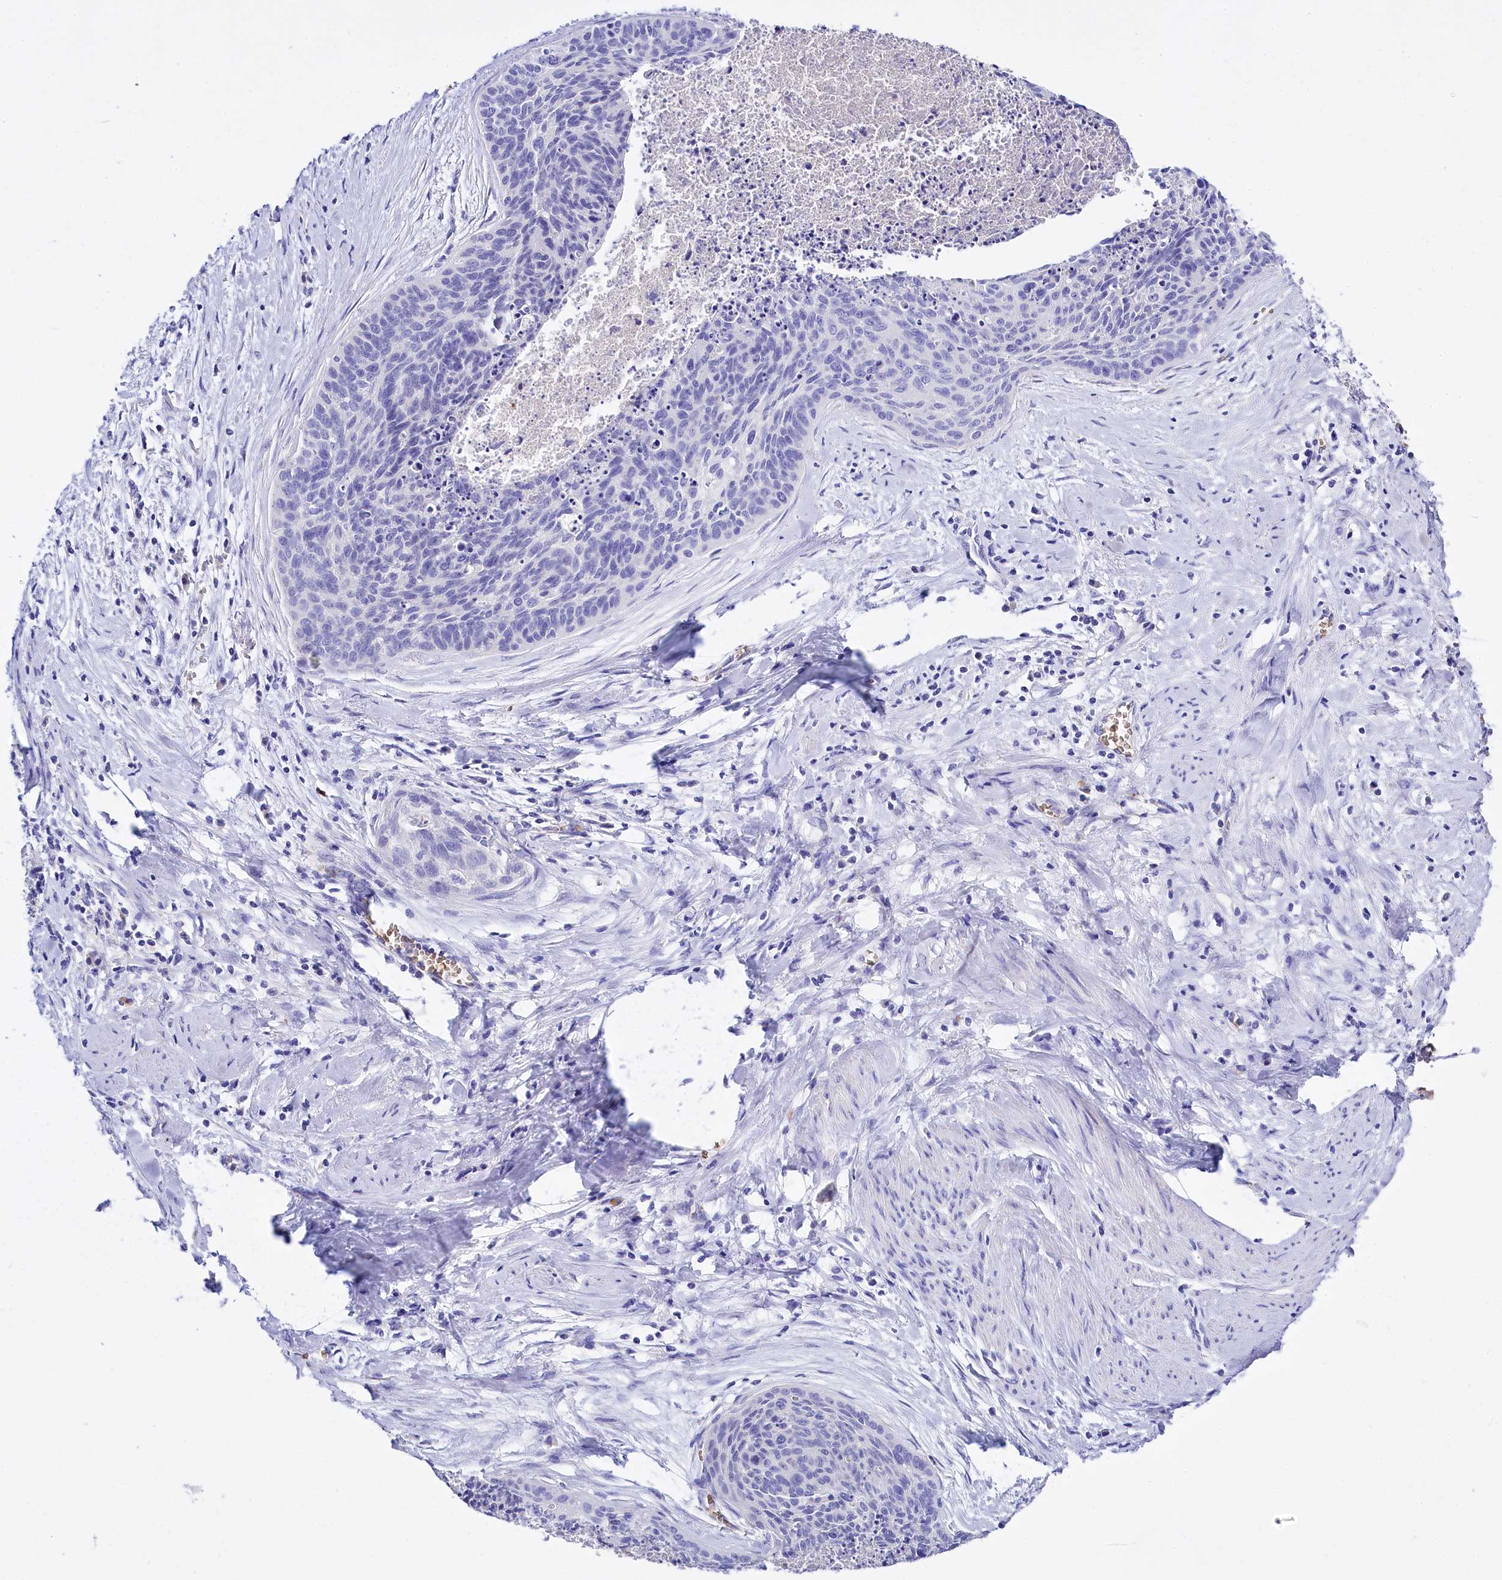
{"staining": {"intensity": "negative", "quantity": "none", "location": "none"}, "tissue": "cervical cancer", "cell_type": "Tumor cells", "image_type": "cancer", "snomed": [{"axis": "morphology", "description": "Squamous cell carcinoma, NOS"}, {"axis": "topography", "description": "Cervix"}], "caption": "This is a histopathology image of immunohistochemistry (IHC) staining of cervical cancer, which shows no positivity in tumor cells.", "gene": "RPUSD3", "patient": {"sex": "female", "age": 55}}